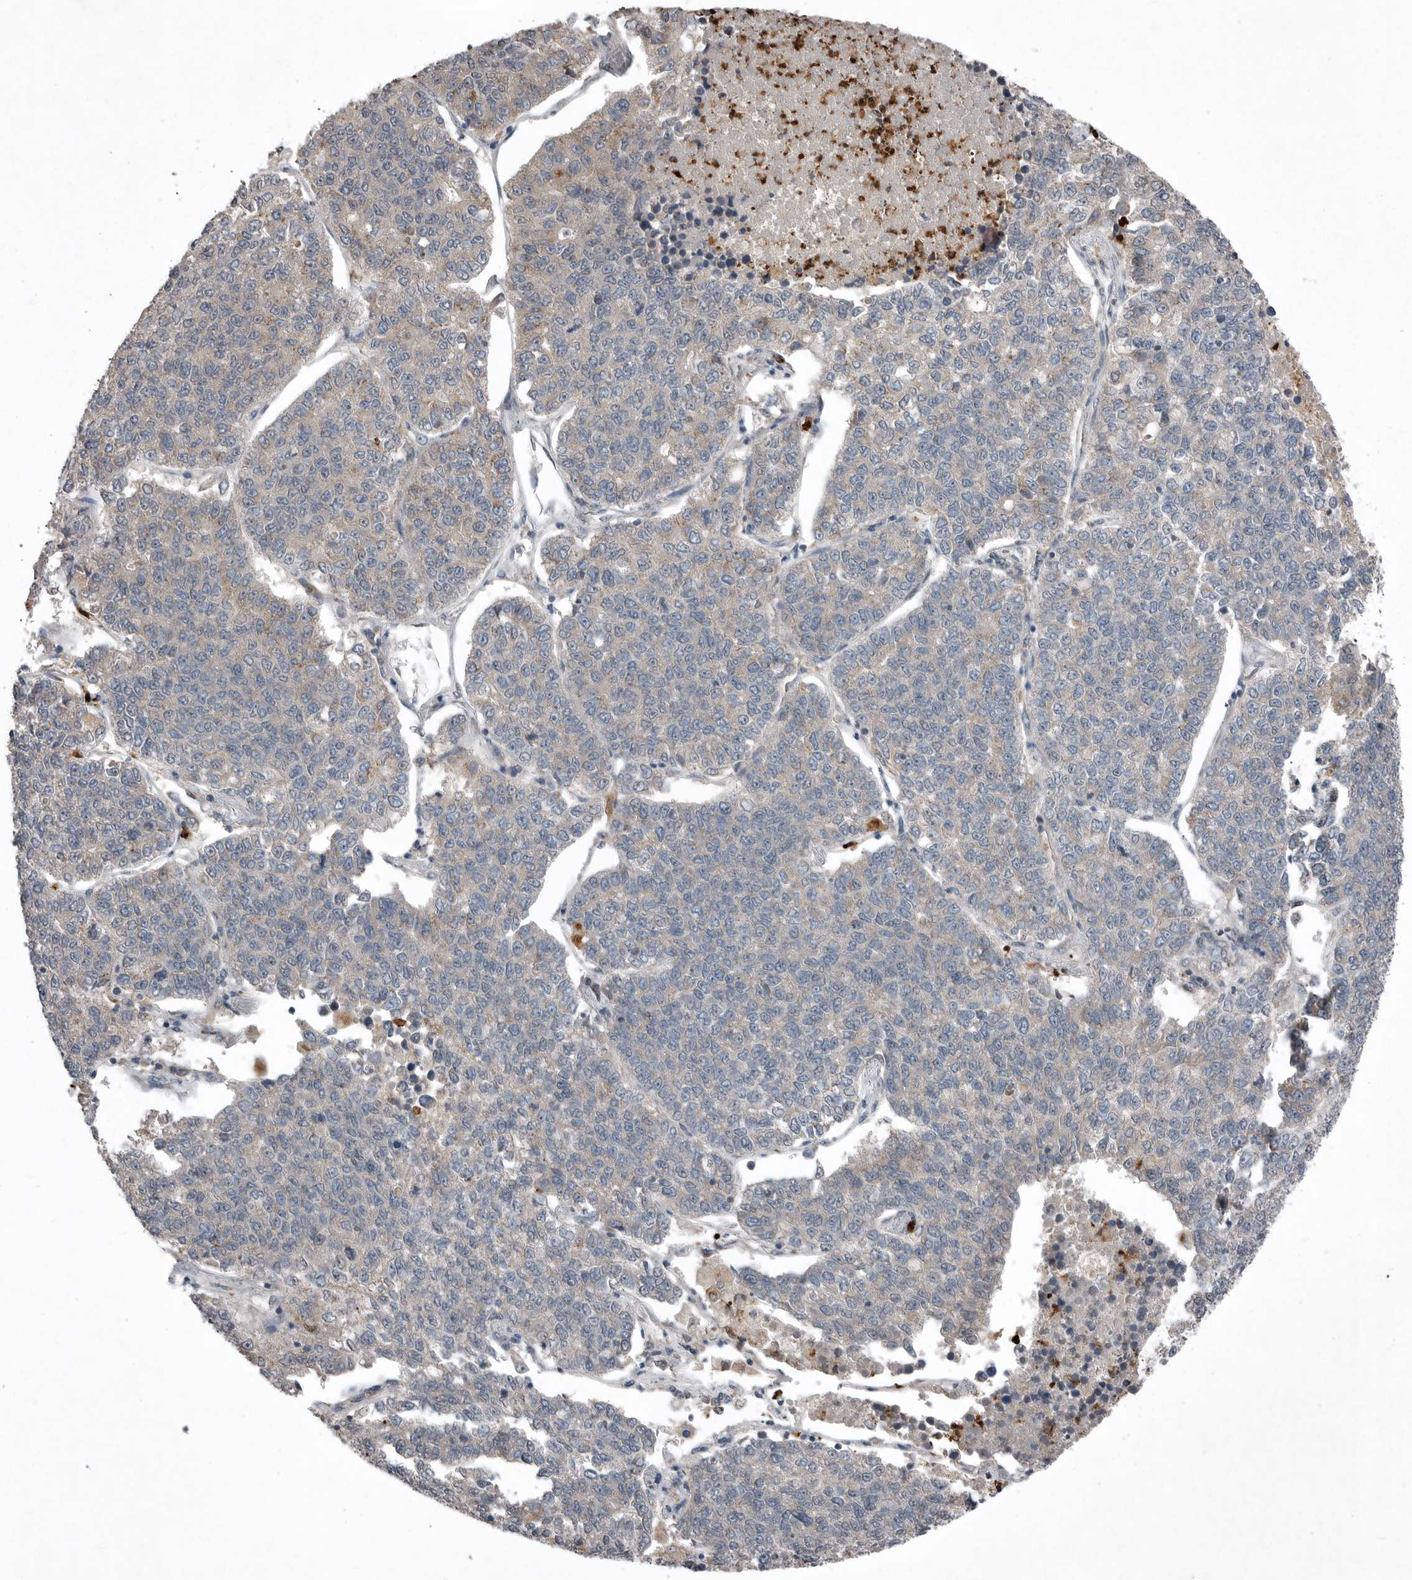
{"staining": {"intensity": "weak", "quantity": "<25%", "location": "cytoplasmic/membranous"}, "tissue": "lung cancer", "cell_type": "Tumor cells", "image_type": "cancer", "snomed": [{"axis": "morphology", "description": "Adenocarcinoma, NOS"}, {"axis": "topography", "description": "Lung"}], "caption": "Lung cancer (adenocarcinoma) stained for a protein using immunohistochemistry shows no staining tumor cells.", "gene": "SCP2", "patient": {"sex": "male", "age": 49}}